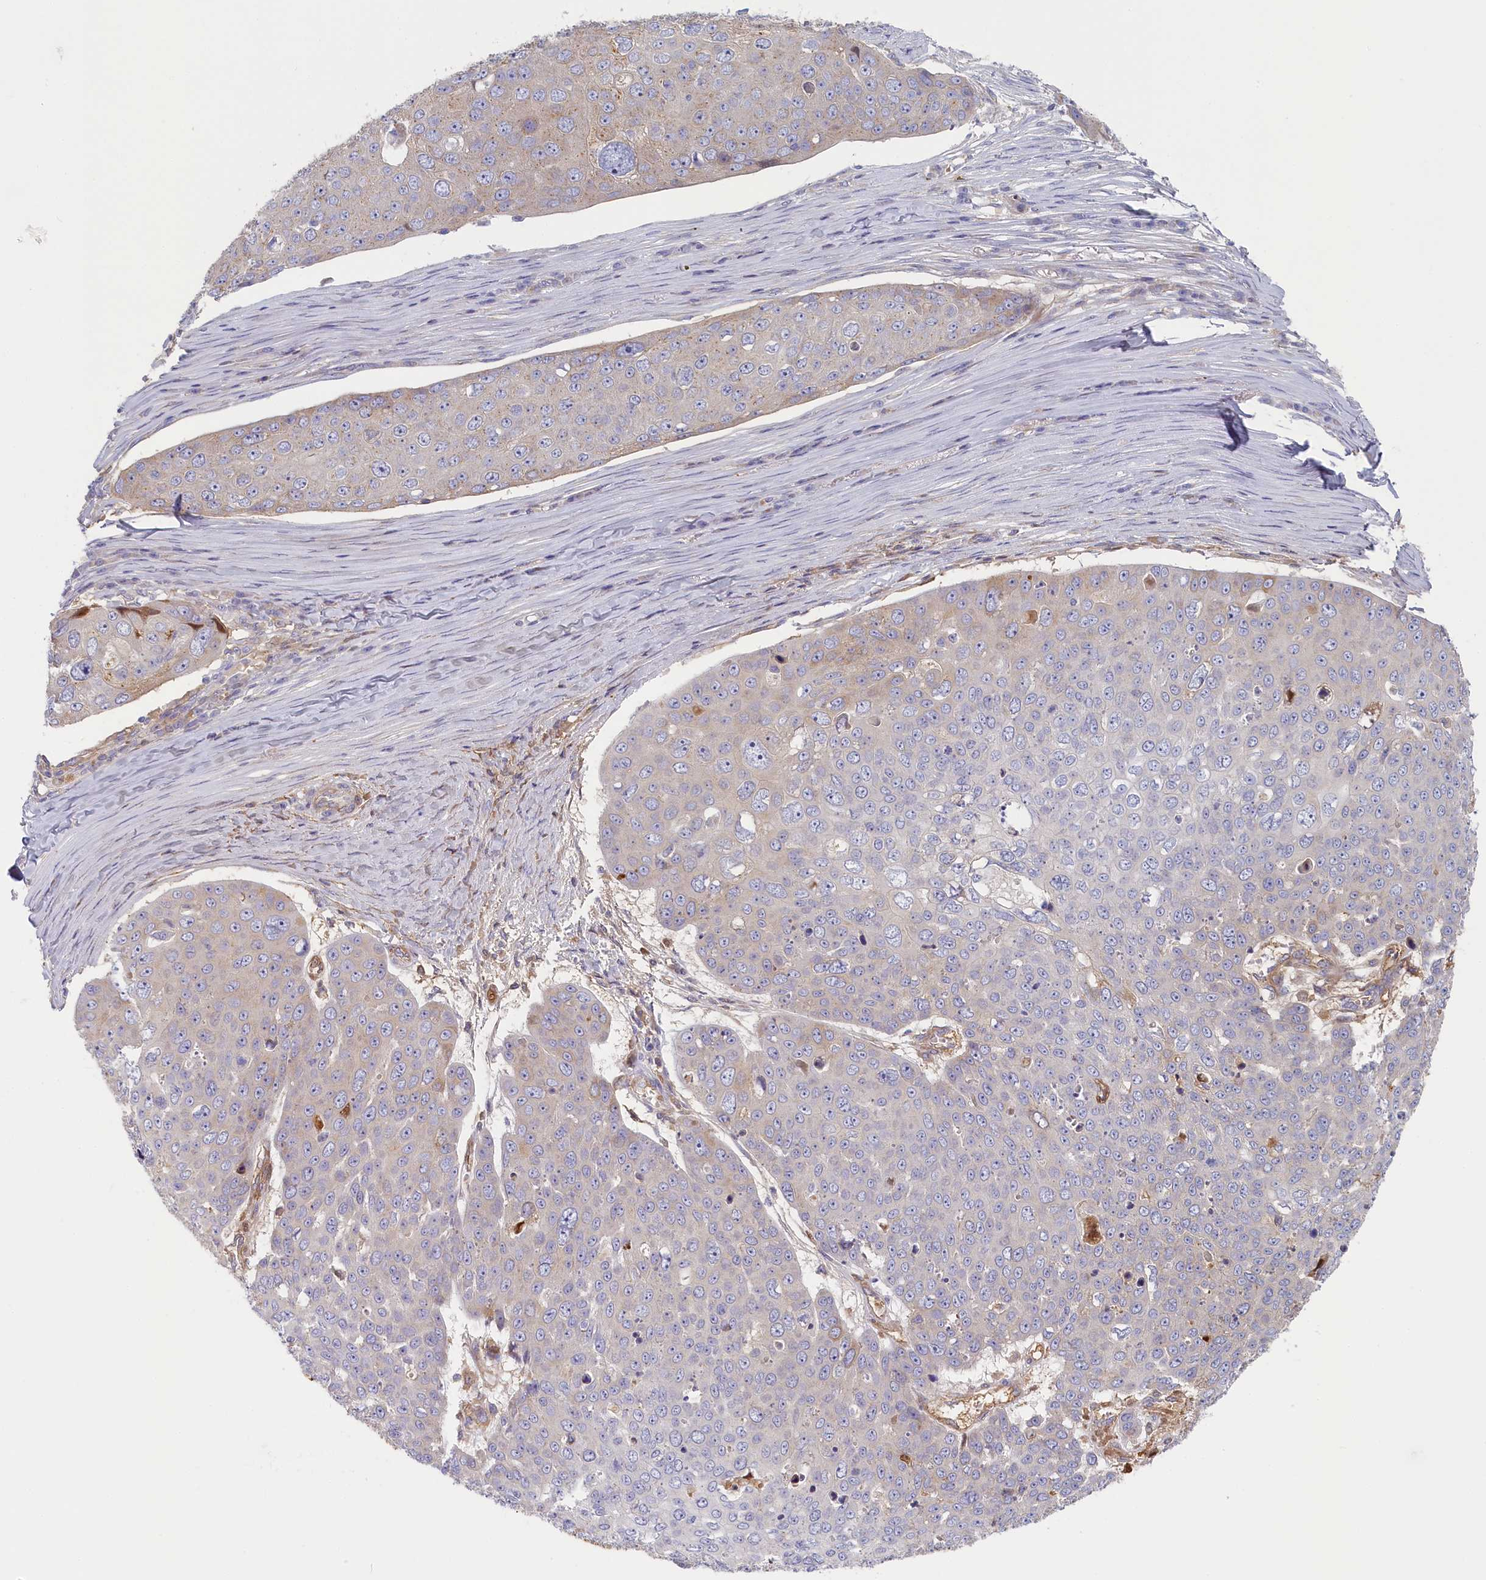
{"staining": {"intensity": "negative", "quantity": "none", "location": "none"}, "tissue": "skin cancer", "cell_type": "Tumor cells", "image_type": "cancer", "snomed": [{"axis": "morphology", "description": "Squamous cell carcinoma, NOS"}, {"axis": "topography", "description": "Skin"}], "caption": "This micrograph is of skin cancer stained with immunohistochemistry to label a protein in brown with the nuclei are counter-stained blue. There is no expression in tumor cells.", "gene": "STX16", "patient": {"sex": "male", "age": 71}}